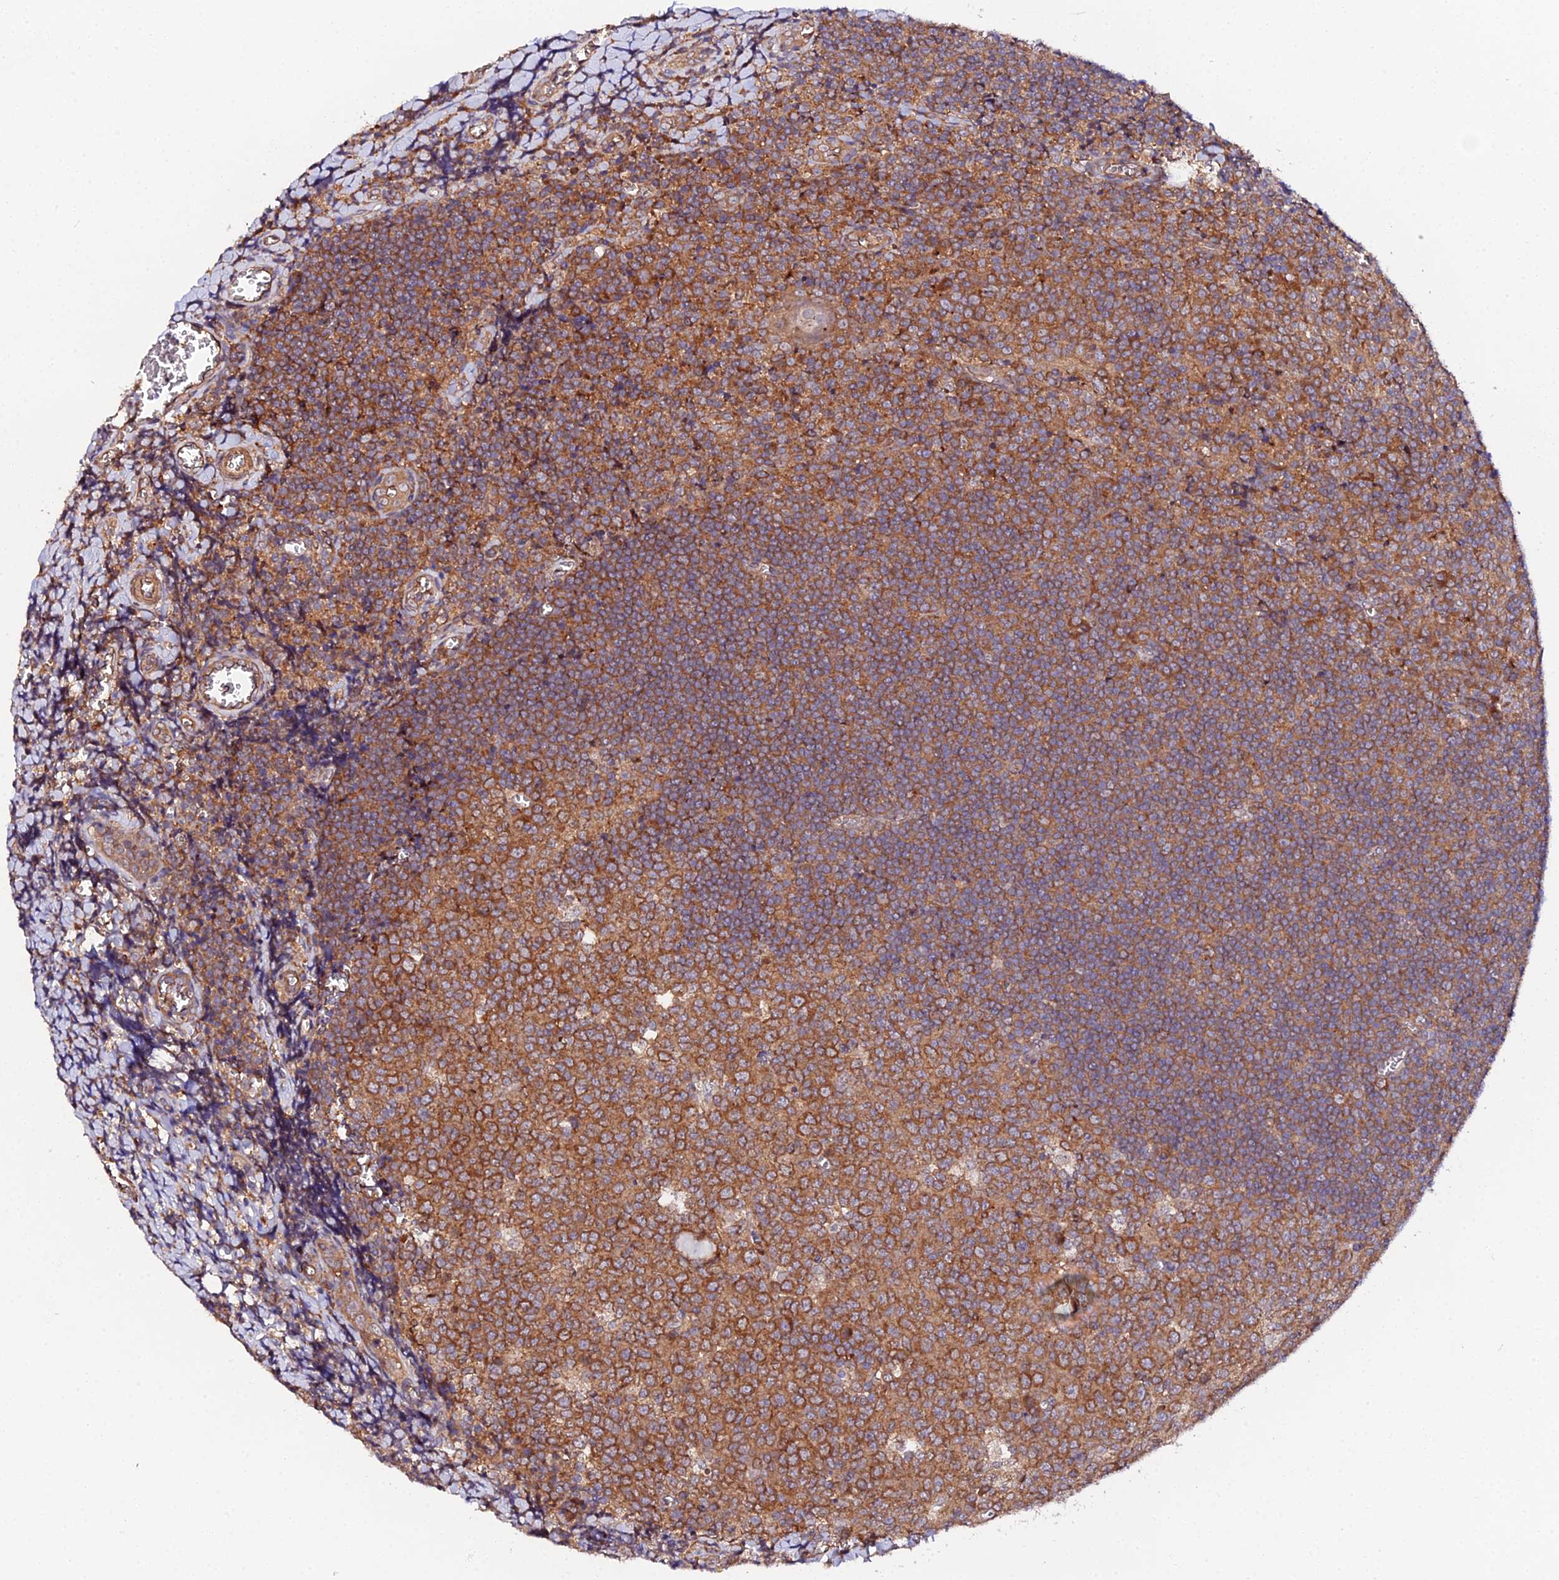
{"staining": {"intensity": "strong", "quantity": ">75%", "location": "cytoplasmic/membranous"}, "tissue": "tonsil", "cell_type": "Germinal center cells", "image_type": "normal", "snomed": [{"axis": "morphology", "description": "Normal tissue, NOS"}, {"axis": "topography", "description": "Tonsil"}], "caption": "Protein analysis of normal tonsil exhibits strong cytoplasmic/membranous expression in about >75% of germinal center cells.", "gene": "TRIM26", "patient": {"sex": "male", "age": 27}}